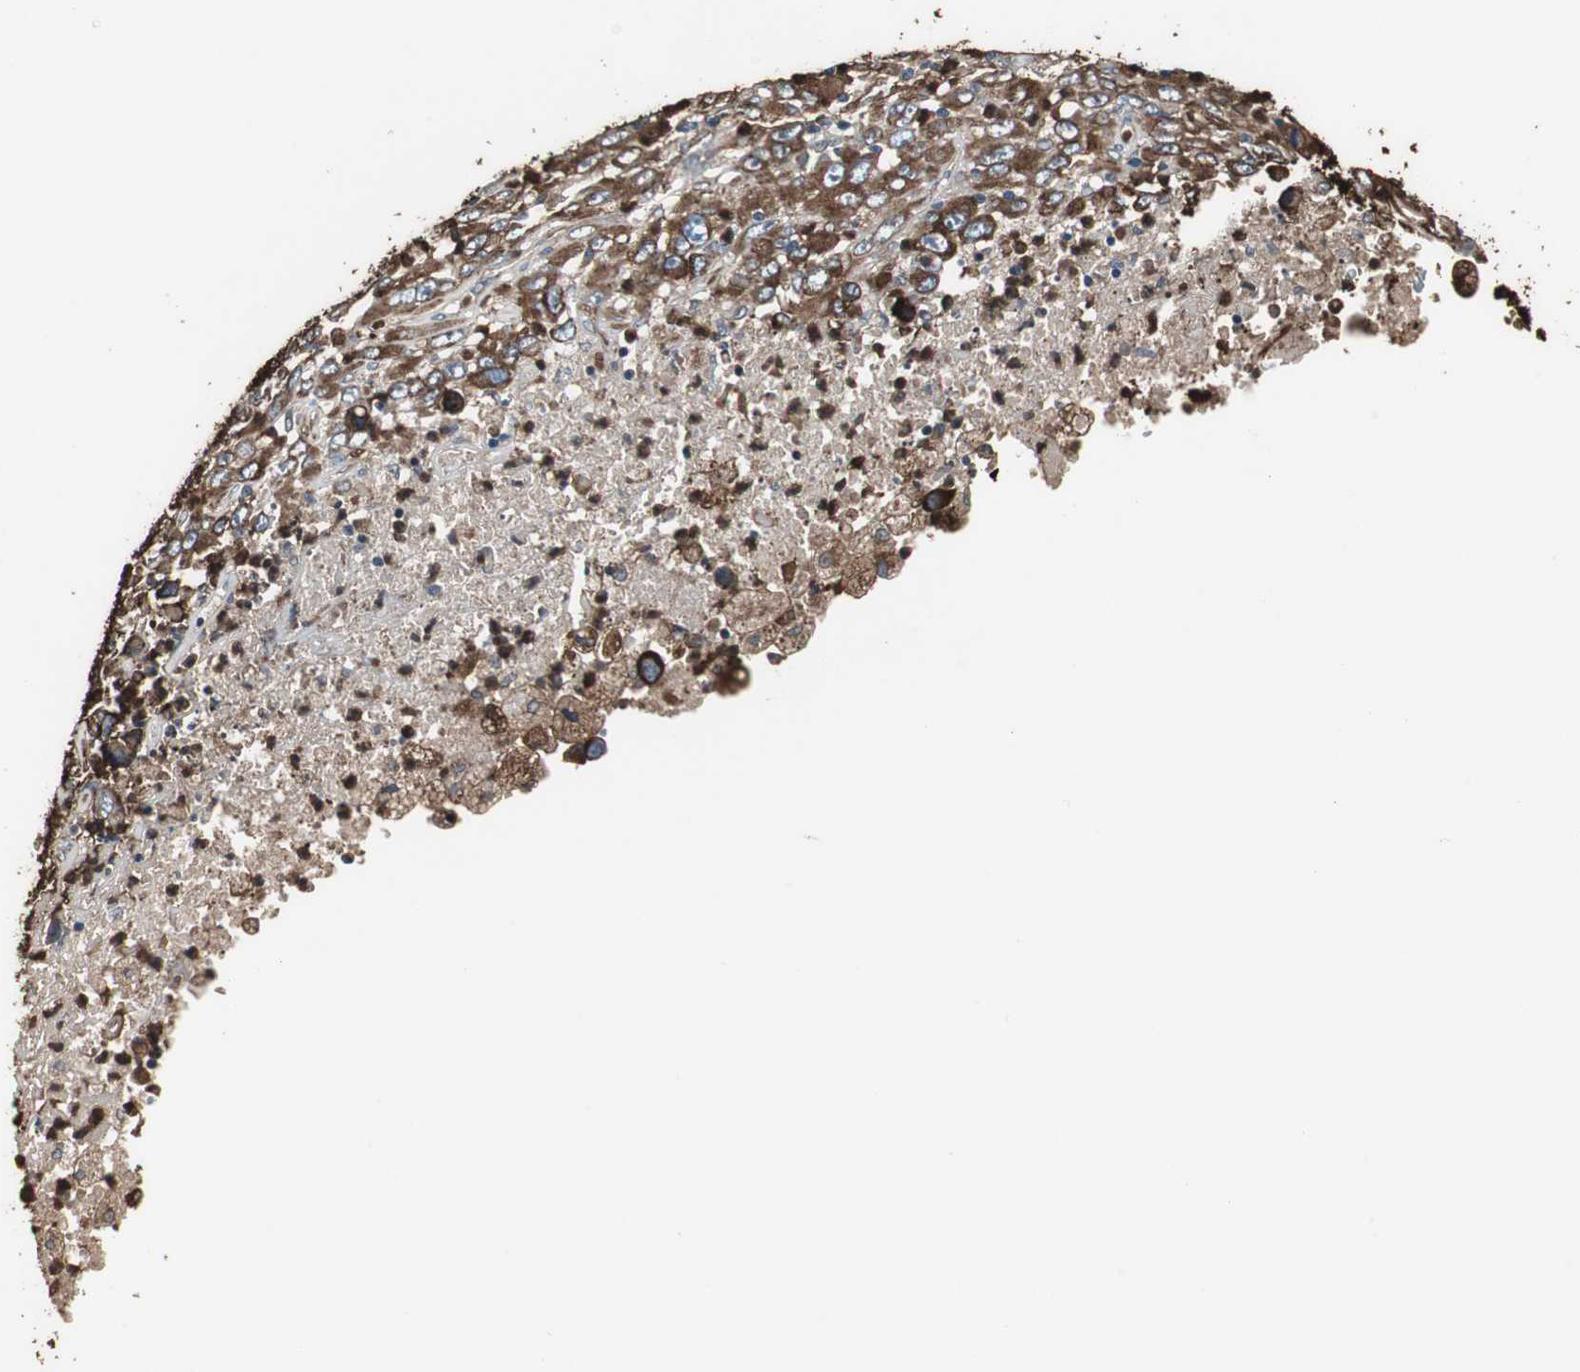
{"staining": {"intensity": "strong", "quantity": ">75%", "location": "cytoplasmic/membranous"}, "tissue": "melanoma", "cell_type": "Tumor cells", "image_type": "cancer", "snomed": [{"axis": "morphology", "description": "Malignant melanoma, Metastatic site"}, {"axis": "topography", "description": "Skin"}], "caption": "Melanoma tissue demonstrates strong cytoplasmic/membranous staining in about >75% of tumor cells, visualized by immunohistochemistry. (IHC, brightfield microscopy, high magnification).", "gene": "CALU", "patient": {"sex": "female", "age": 56}}